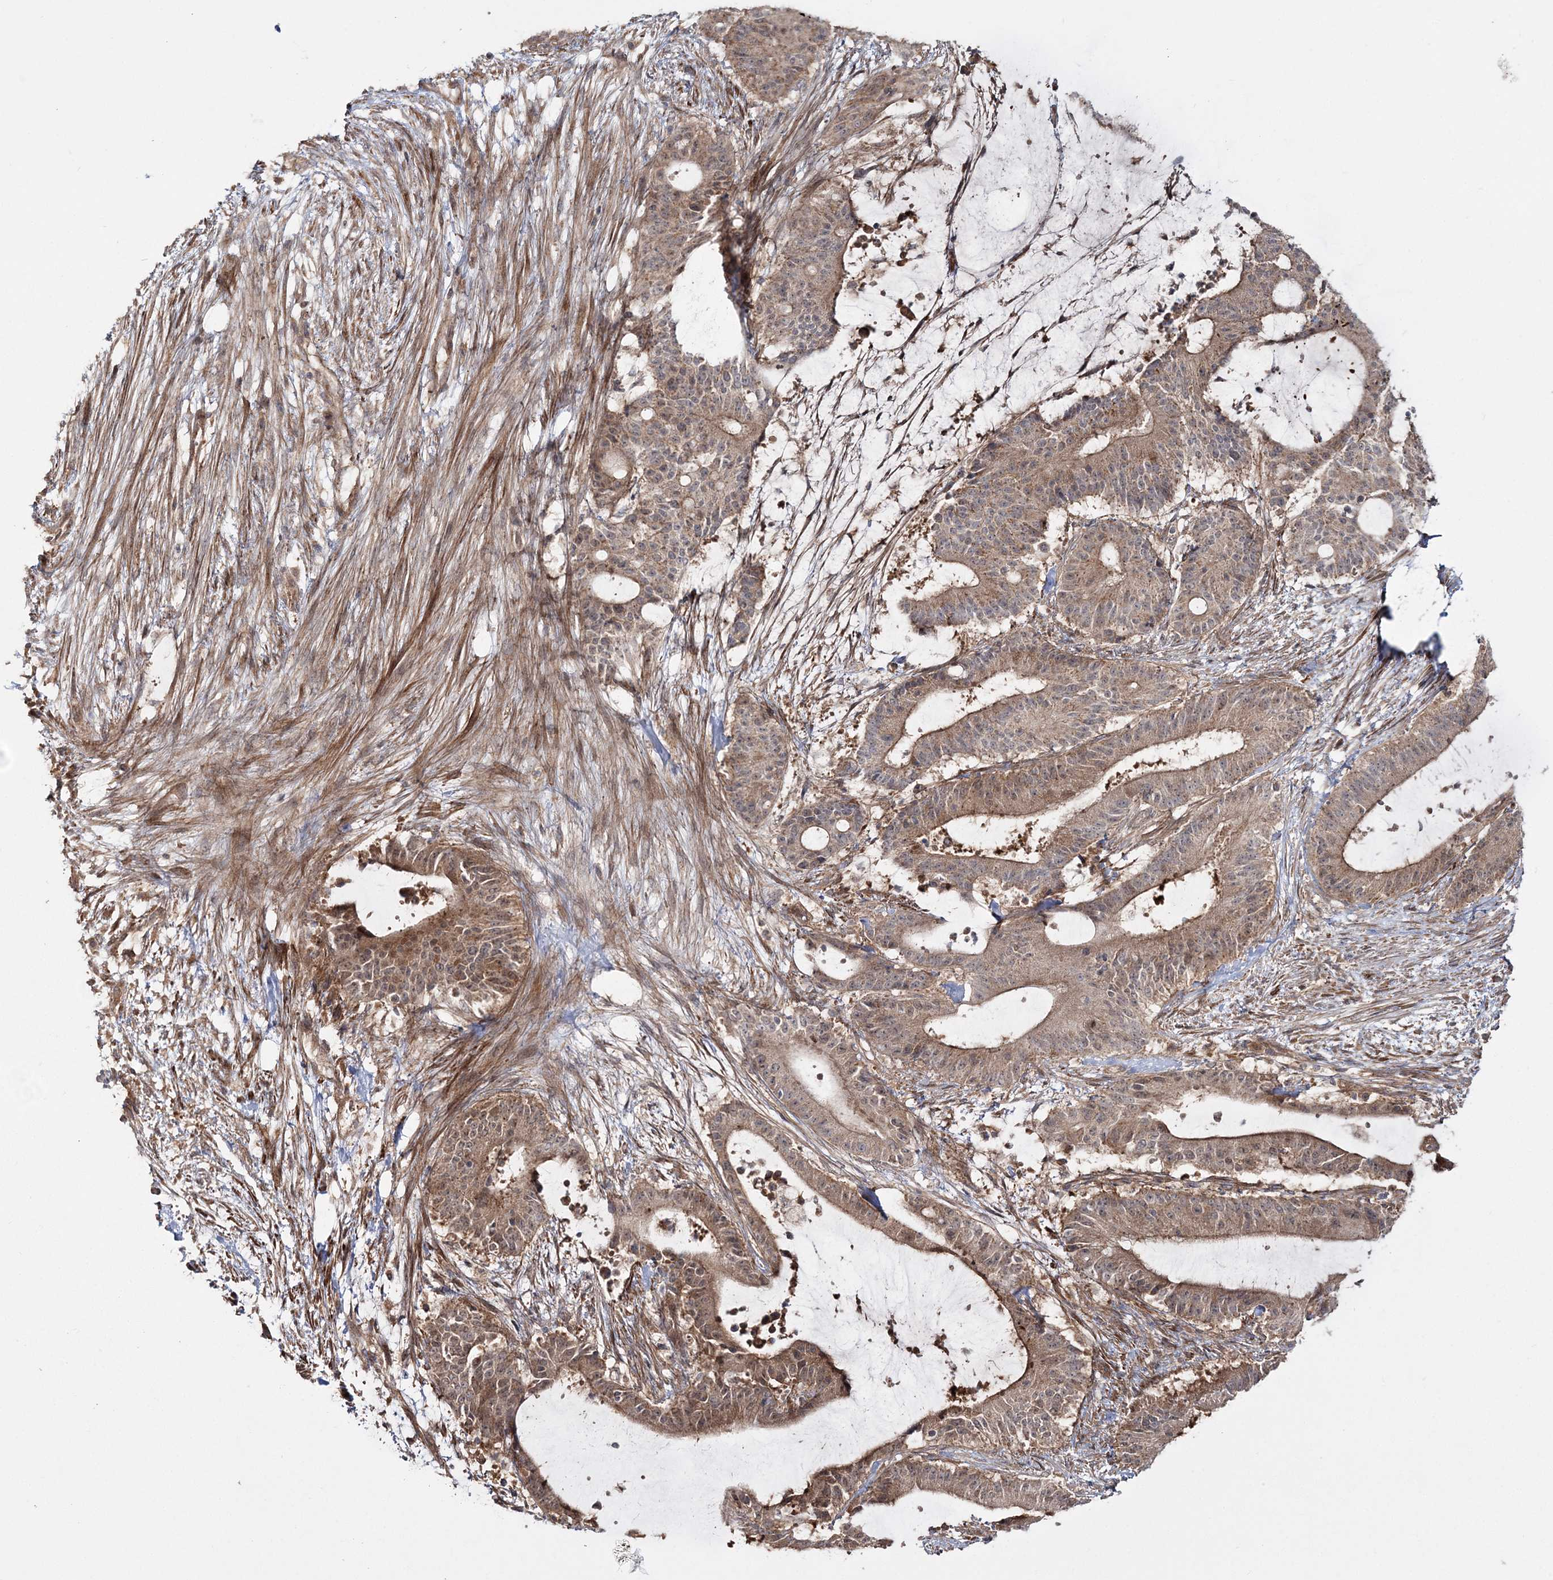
{"staining": {"intensity": "moderate", "quantity": ">75%", "location": "cytoplasmic/membranous"}, "tissue": "liver cancer", "cell_type": "Tumor cells", "image_type": "cancer", "snomed": [{"axis": "morphology", "description": "Normal tissue, NOS"}, {"axis": "morphology", "description": "Cholangiocarcinoma"}, {"axis": "topography", "description": "Liver"}, {"axis": "topography", "description": "Peripheral nerve tissue"}], "caption": "Liver cancer (cholangiocarcinoma) tissue demonstrates moderate cytoplasmic/membranous positivity in about >75% of tumor cells, visualized by immunohistochemistry. The staining was performed using DAB (3,3'-diaminobenzidine), with brown indicating positive protein expression. Nuclei are stained blue with hematoxylin.", "gene": "MOCS2", "patient": {"sex": "female", "age": 73}}